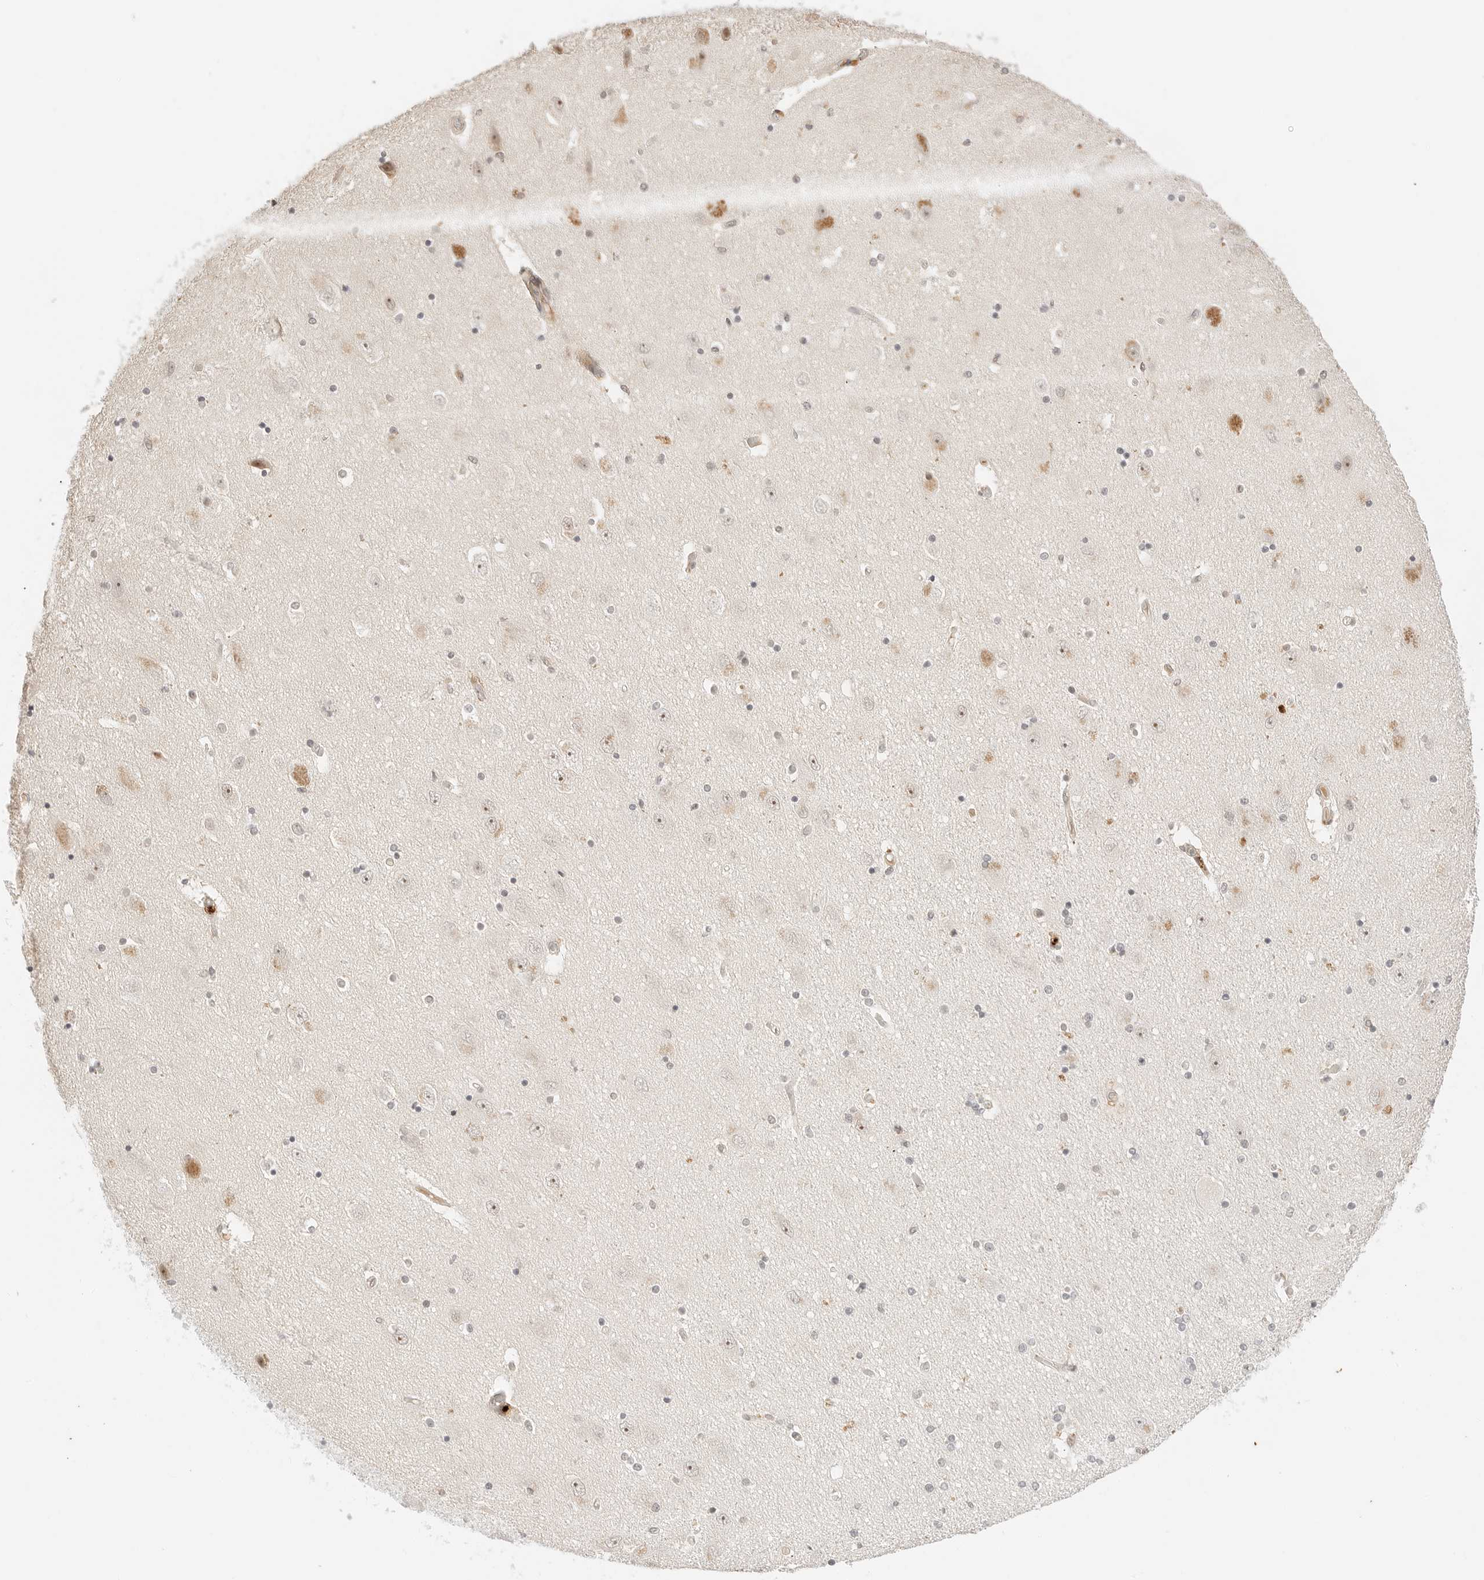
{"staining": {"intensity": "weak", "quantity": "<25%", "location": "cytoplasmic/membranous"}, "tissue": "hippocampus", "cell_type": "Glial cells", "image_type": "normal", "snomed": [{"axis": "morphology", "description": "Normal tissue, NOS"}, {"axis": "topography", "description": "Hippocampus"}], "caption": "Immunohistochemical staining of unremarkable hippocampus demonstrates no significant staining in glial cells.", "gene": "RPS6KL1", "patient": {"sex": "female", "age": 54}}